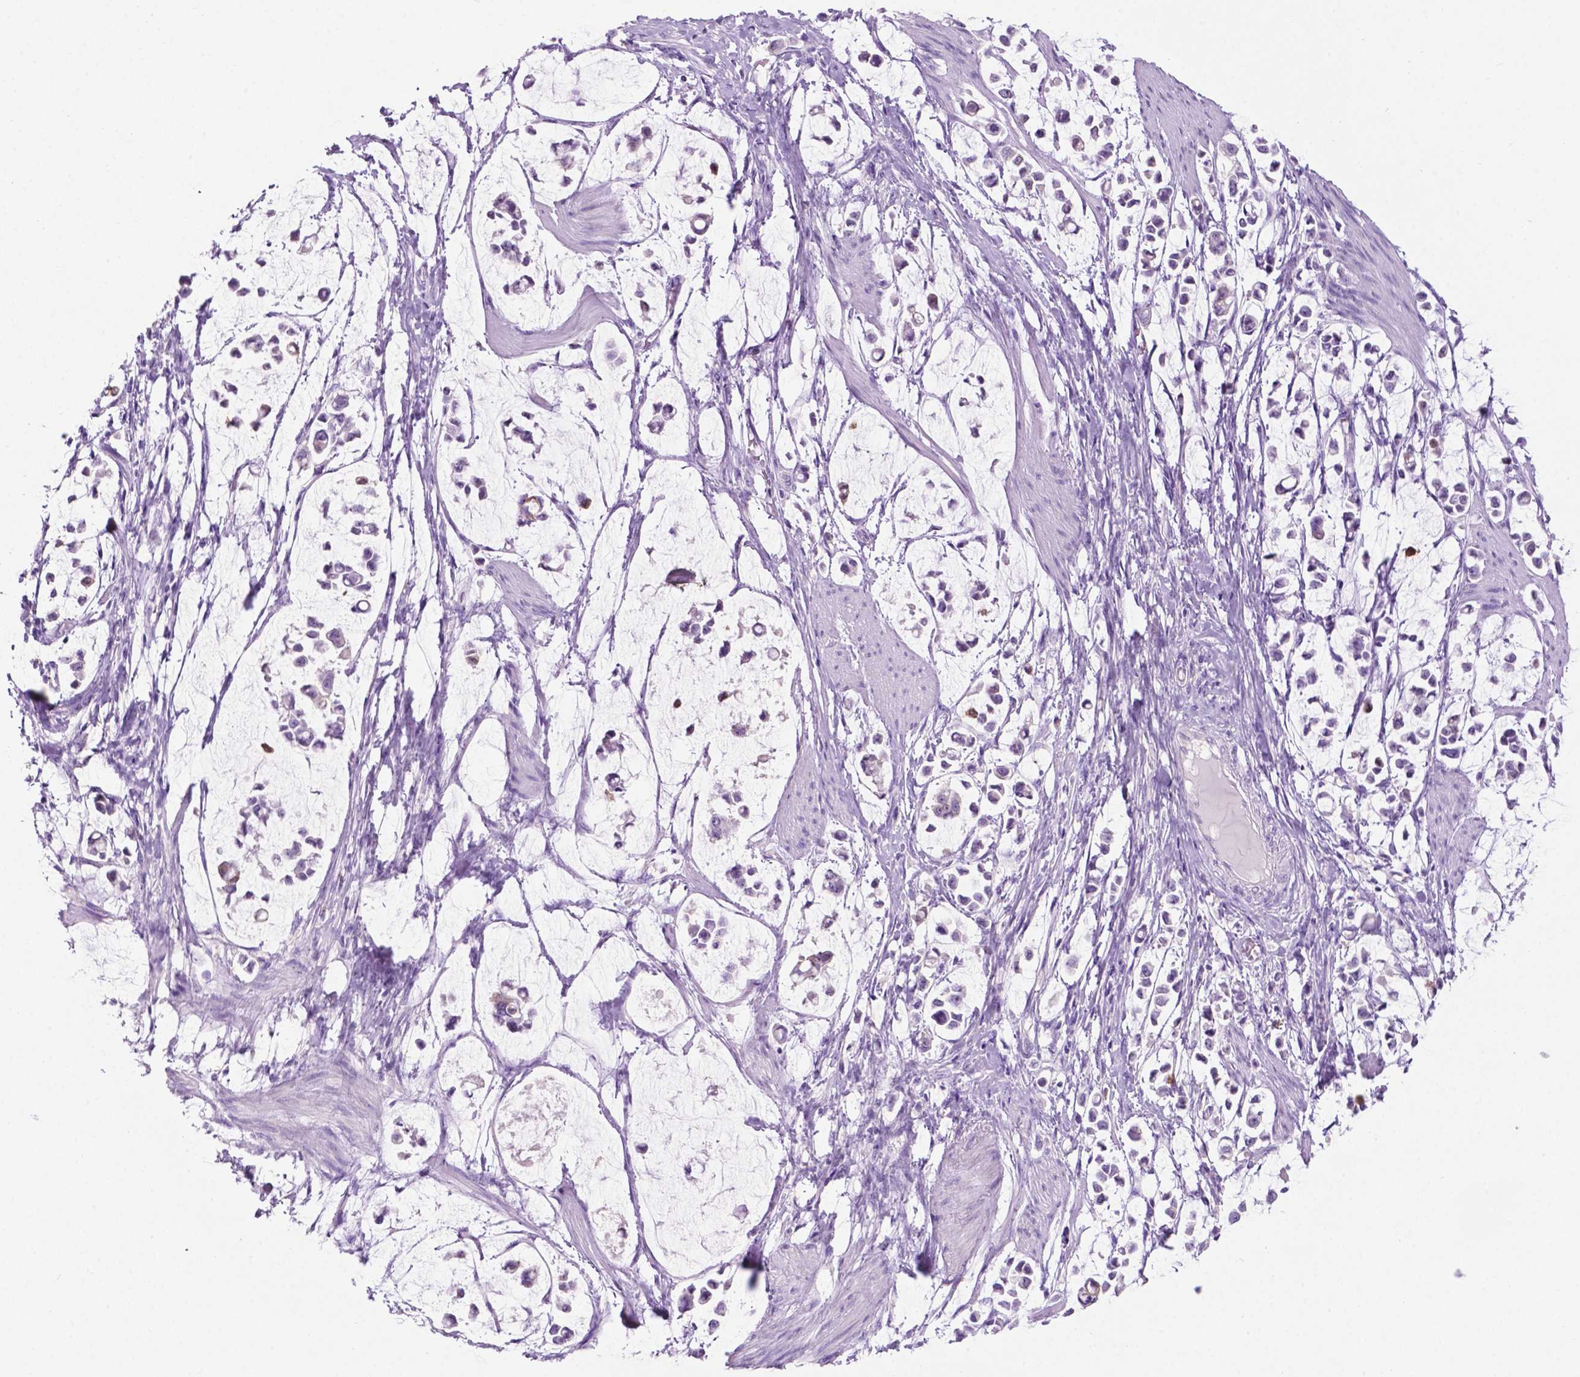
{"staining": {"intensity": "negative", "quantity": "none", "location": "none"}, "tissue": "stomach cancer", "cell_type": "Tumor cells", "image_type": "cancer", "snomed": [{"axis": "morphology", "description": "Adenocarcinoma, NOS"}, {"axis": "topography", "description": "Stomach"}], "caption": "IHC photomicrograph of neoplastic tissue: stomach cancer (adenocarcinoma) stained with DAB (3,3'-diaminobenzidine) exhibits no significant protein positivity in tumor cells. (Stains: DAB immunohistochemistry (IHC) with hematoxylin counter stain, Microscopy: brightfield microscopy at high magnification).", "gene": "PHGR1", "patient": {"sex": "male", "age": 82}}